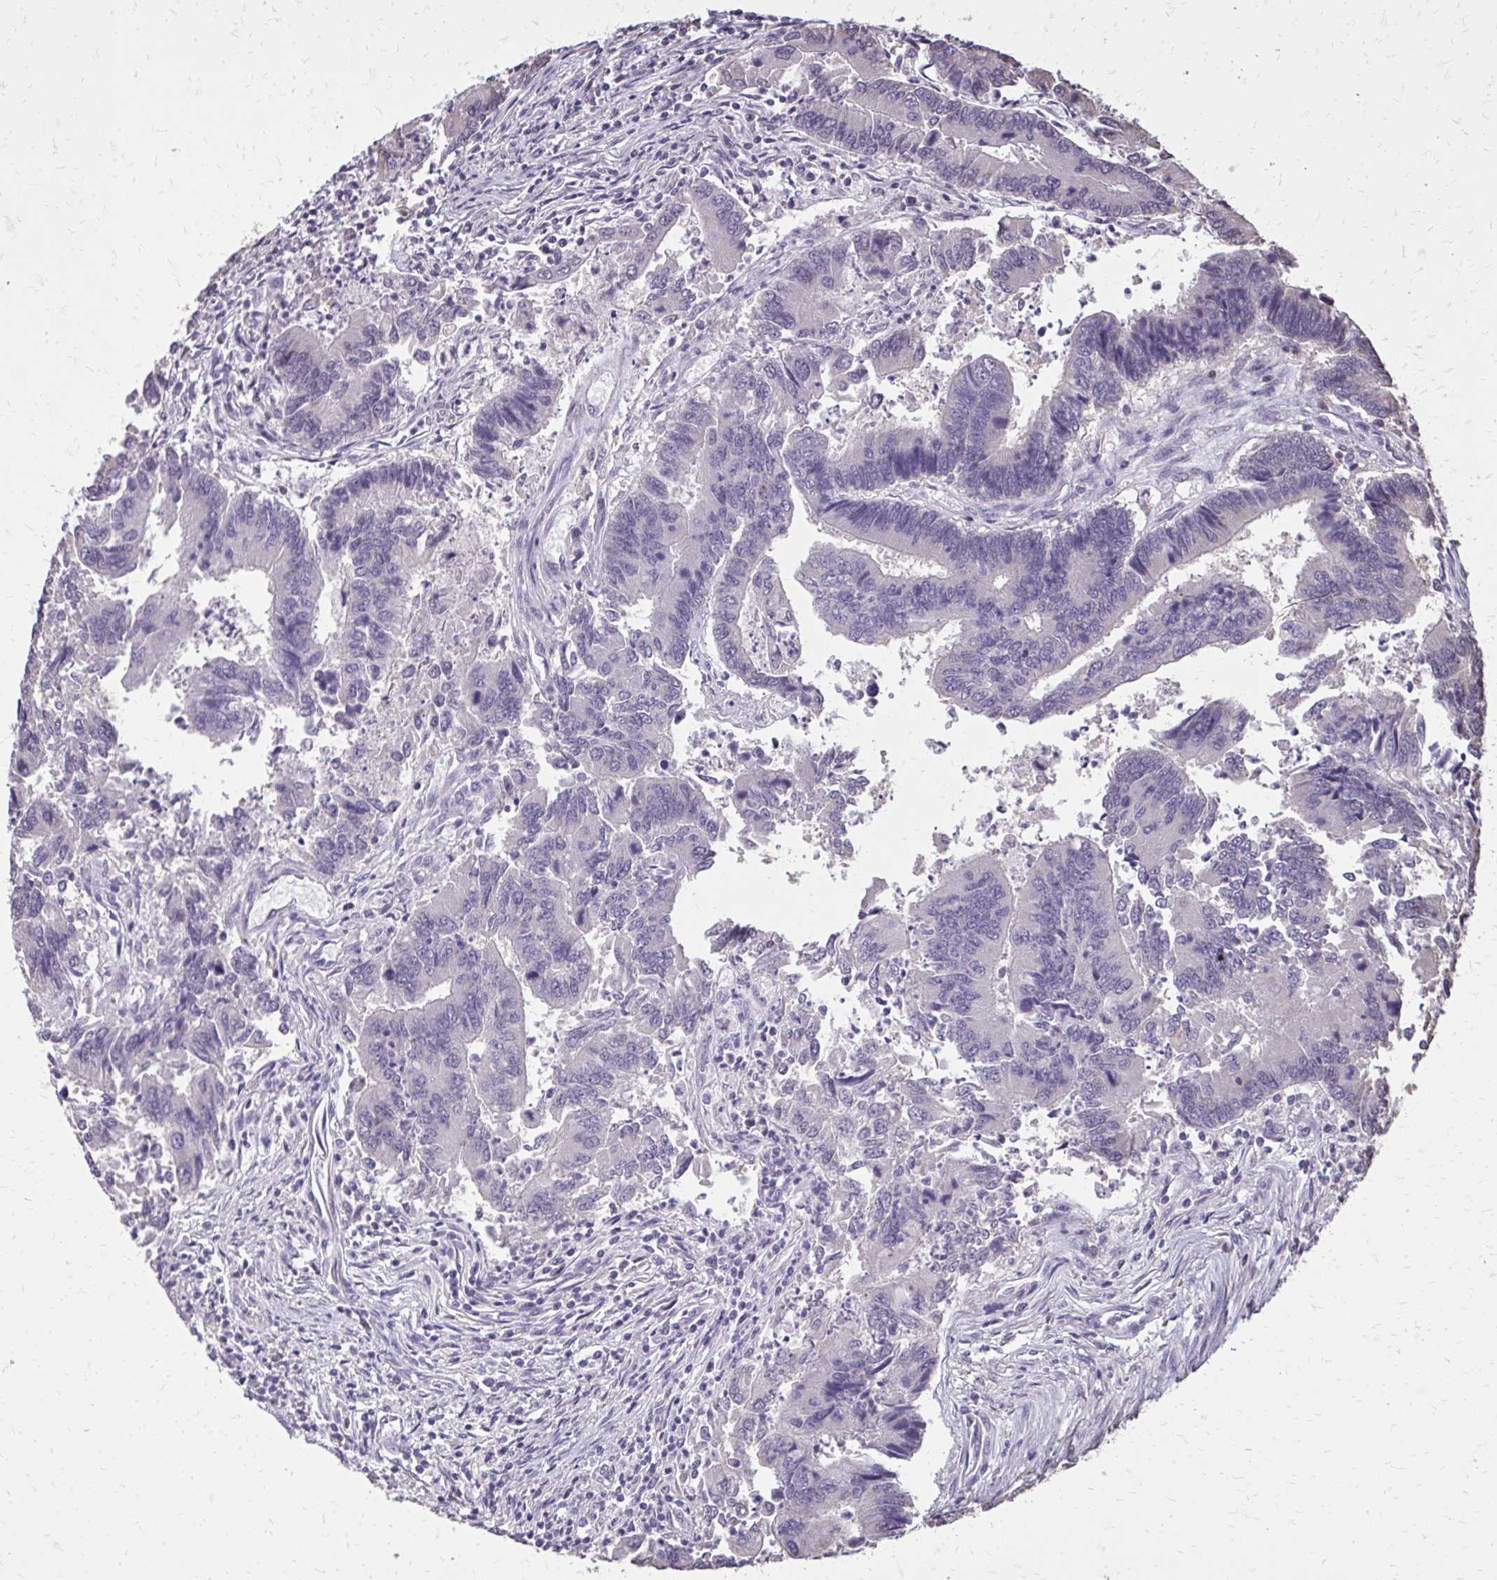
{"staining": {"intensity": "negative", "quantity": "none", "location": "none"}, "tissue": "colorectal cancer", "cell_type": "Tumor cells", "image_type": "cancer", "snomed": [{"axis": "morphology", "description": "Adenocarcinoma, NOS"}, {"axis": "topography", "description": "Colon"}], "caption": "Tumor cells are negative for protein expression in human colorectal cancer.", "gene": "AKAP5", "patient": {"sex": "female", "age": 67}}